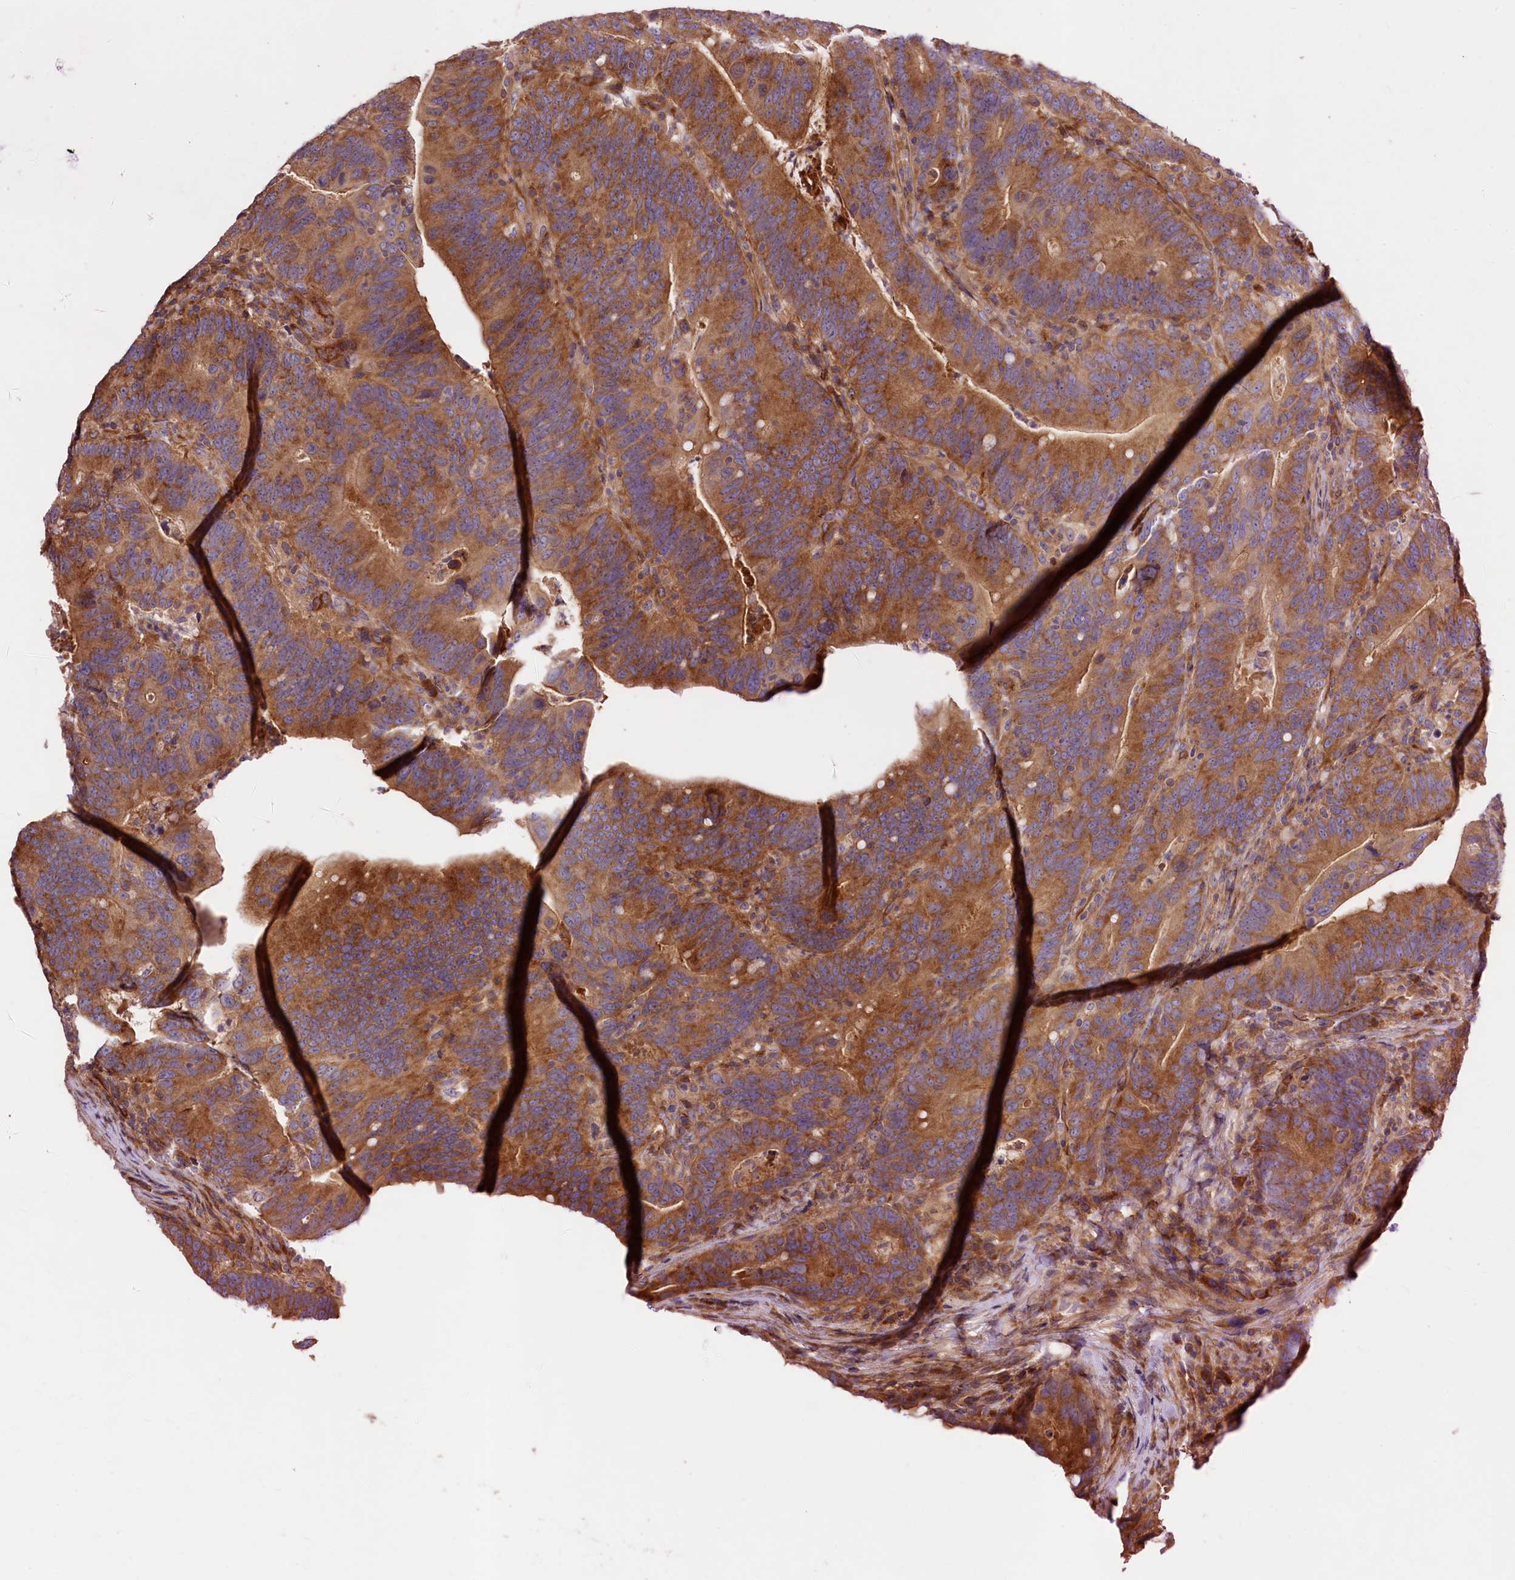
{"staining": {"intensity": "strong", "quantity": ">75%", "location": "cytoplasmic/membranous"}, "tissue": "colorectal cancer", "cell_type": "Tumor cells", "image_type": "cancer", "snomed": [{"axis": "morphology", "description": "Adenocarcinoma, NOS"}, {"axis": "topography", "description": "Colon"}], "caption": "High-power microscopy captured an IHC photomicrograph of colorectal adenocarcinoma, revealing strong cytoplasmic/membranous positivity in approximately >75% of tumor cells. (IHC, brightfield microscopy, high magnification).", "gene": "KLHDC4", "patient": {"sex": "female", "age": 66}}